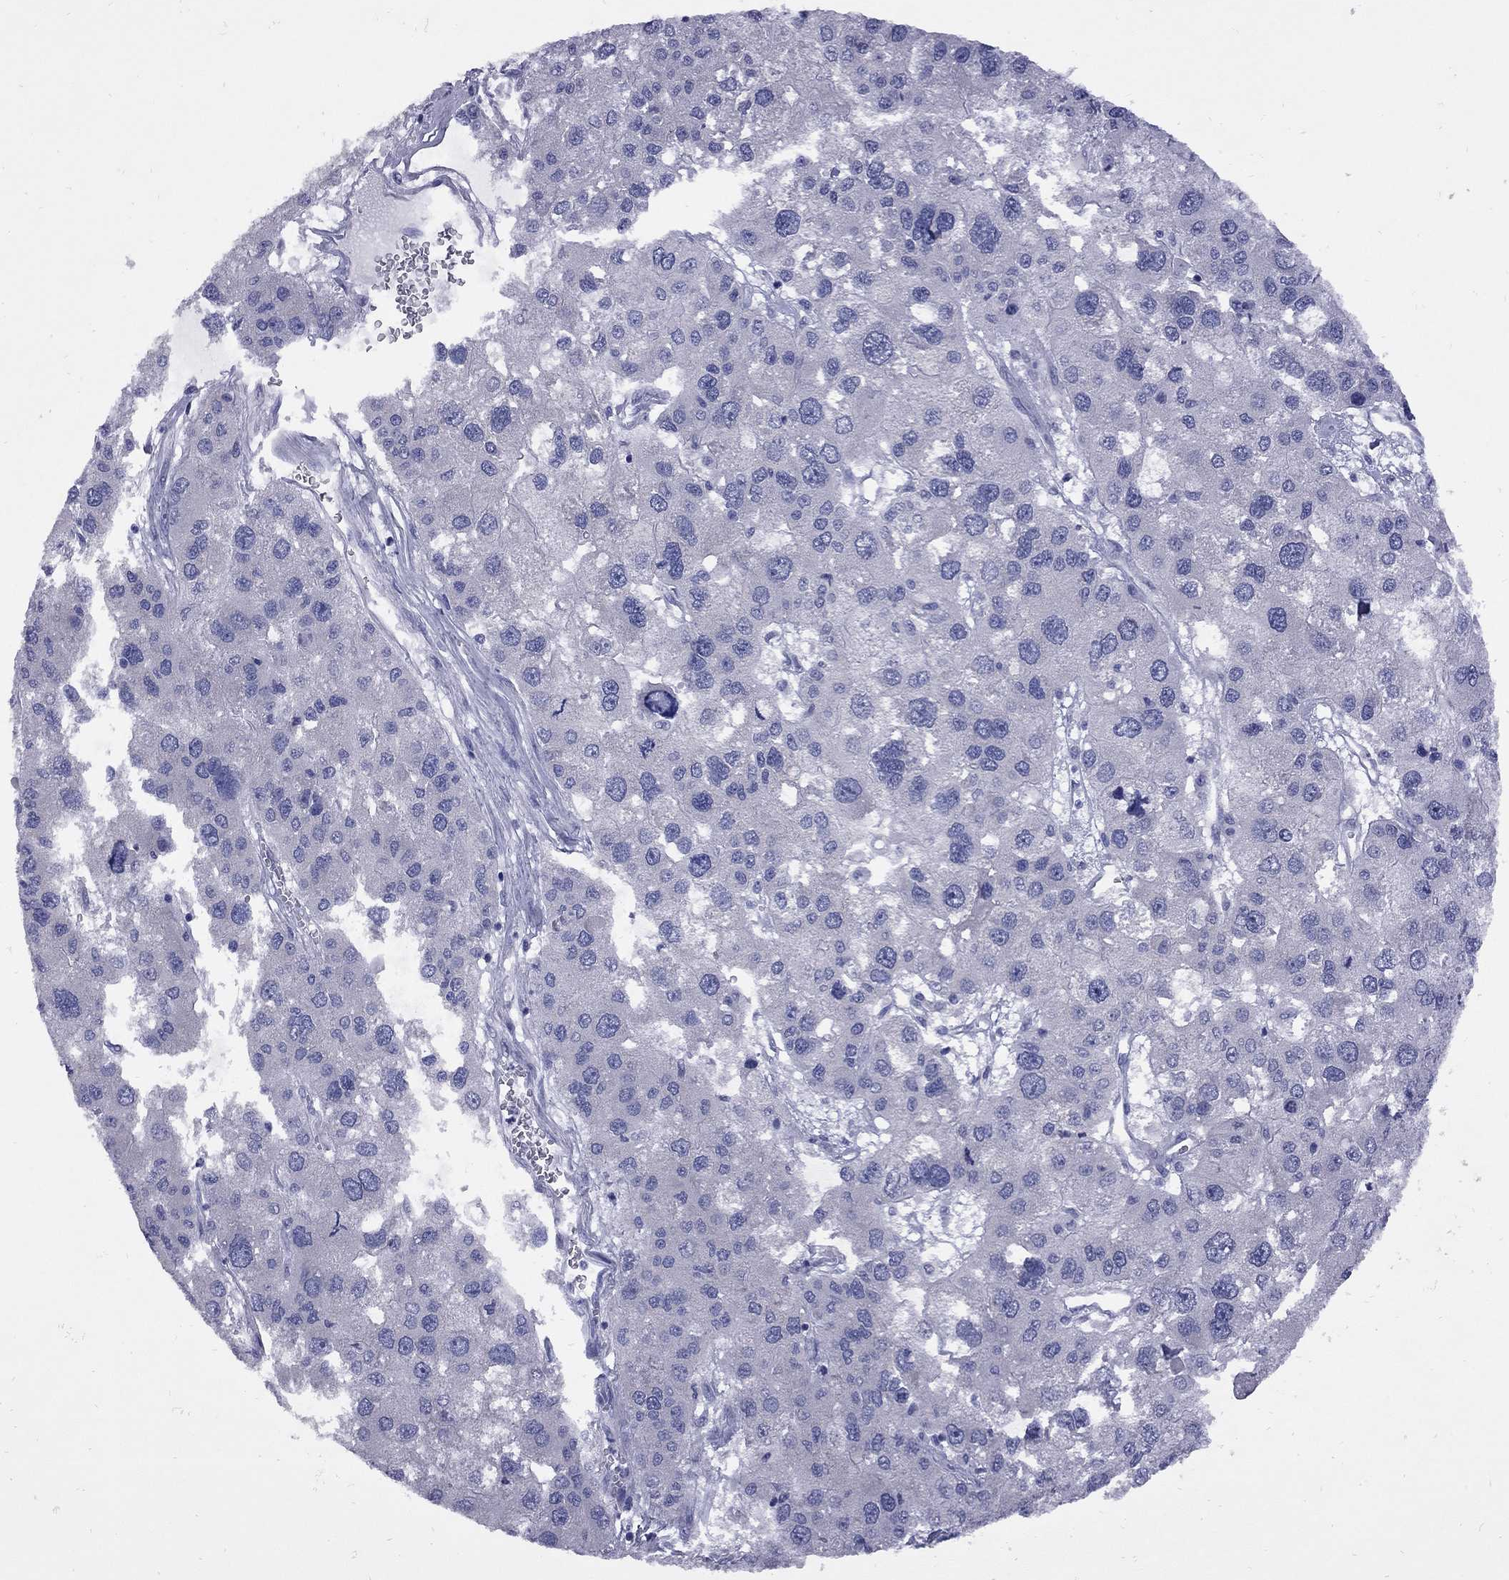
{"staining": {"intensity": "negative", "quantity": "none", "location": "none"}, "tissue": "liver cancer", "cell_type": "Tumor cells", "image_type": "cancer", "snomed": [{"axis": "morphology", "description": "Carcinoma, Hepatocellular, NOS"}, {"axis": "topography", "description": "Liver"}], "caption": "An immunohistochemistry photomicrograph of liver cancer (hepatocellular carcinoma) is shown. There is no staining in tumor cells of liver cancer (hepatocellular carcinoma).", "gene": "EPPIN", "patient": {"sex": "male", "age": 73}}